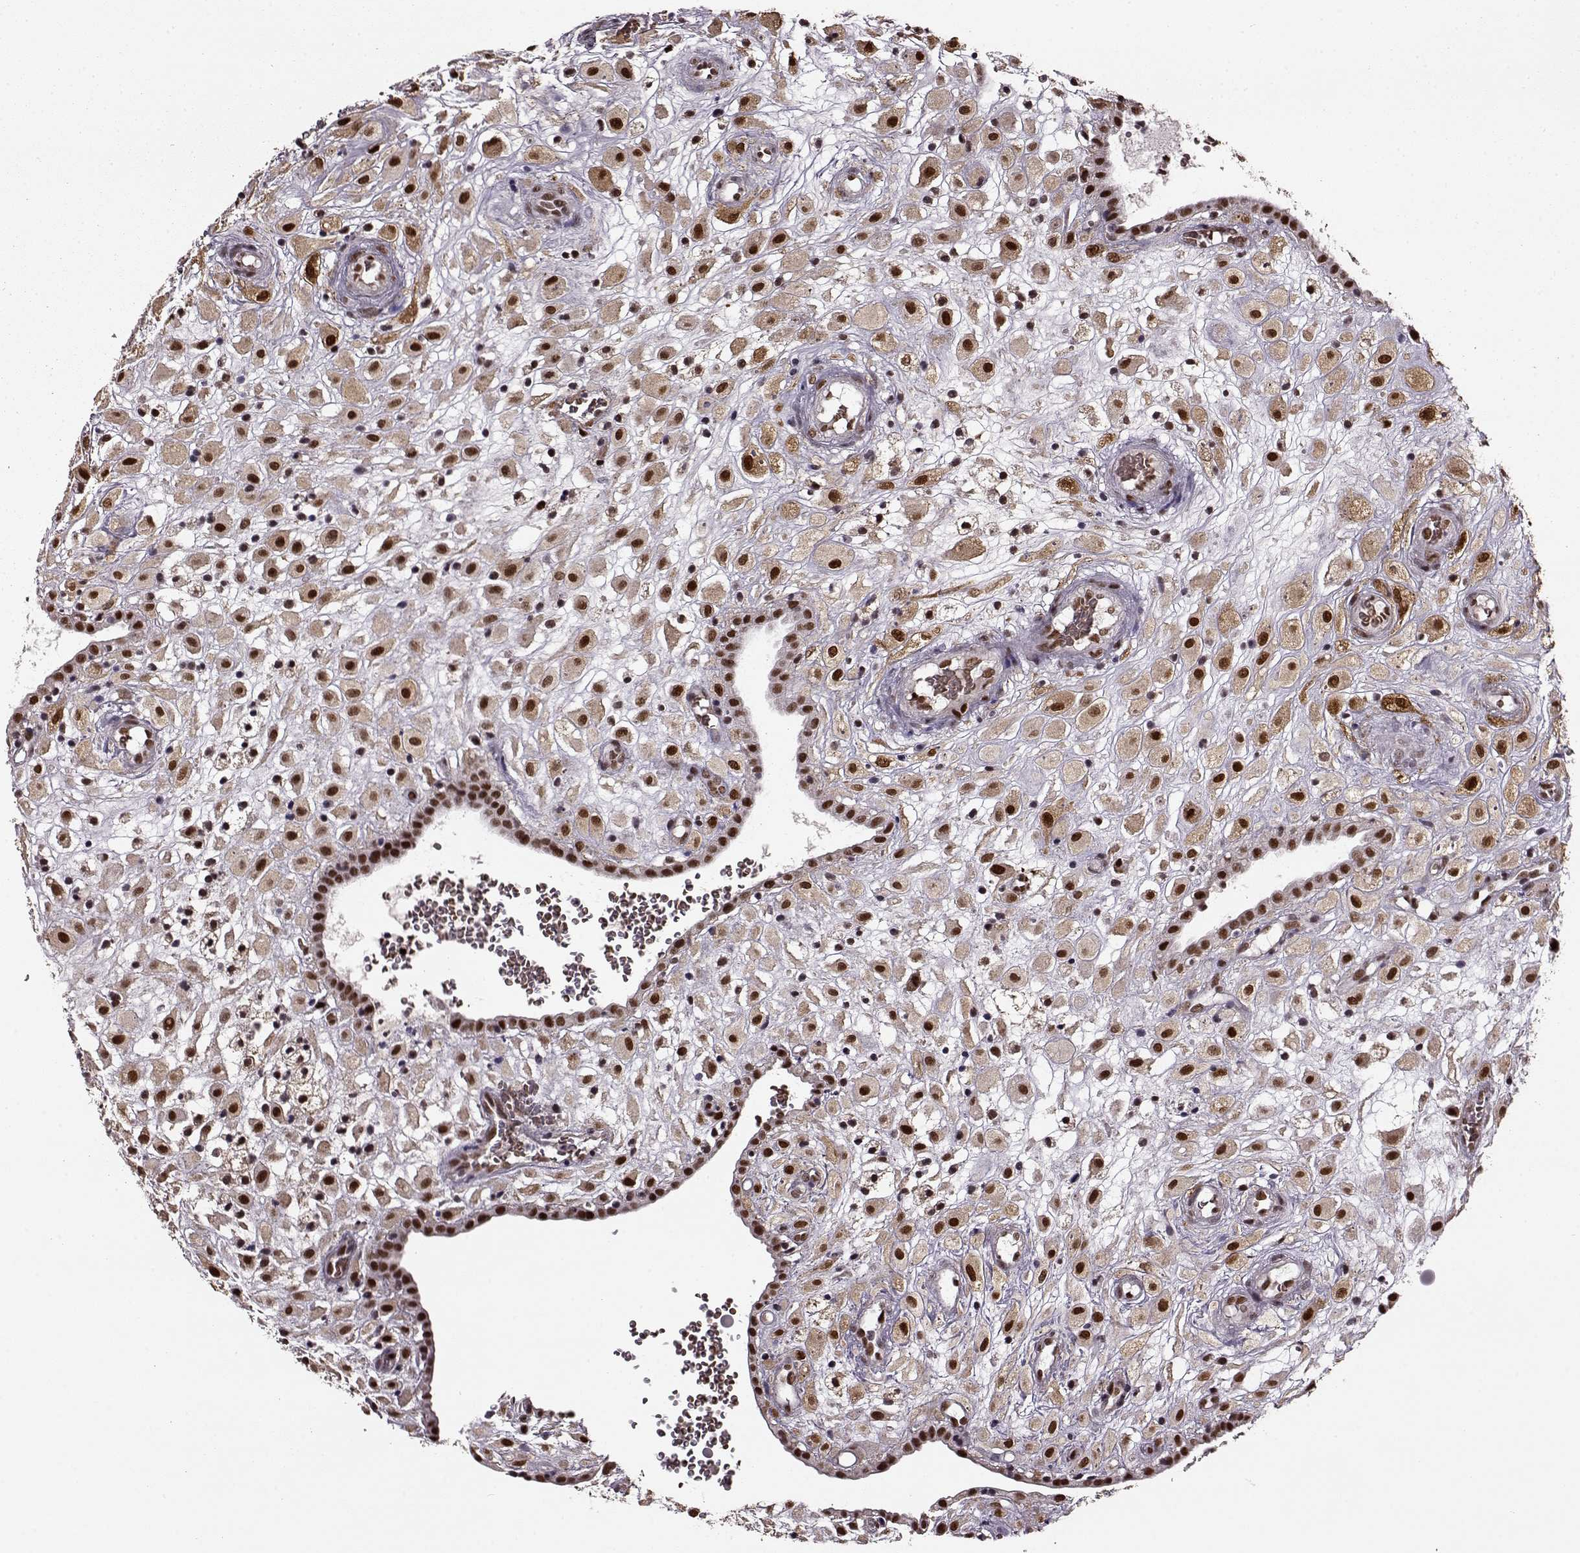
{"staining": {"intensity": "strong", "quantity": ">75%", "location": "nuclear"}, "tissue": "placenta", "cell_type": "Decidual cells", "image_type": "normal", "snomed": [{"axis": "morphology", "description": "Normal tissue, NOS"}, {"axis": "topography", "description": "Placenta"}], "caption": "DAB immunohistochemical staining of unremarkable placenta demonstrates strong nuclear protein positivity in approximately >75% of decidual cells.", "gene": "FTO", "patient": {"sex": "female", "age": 24}}